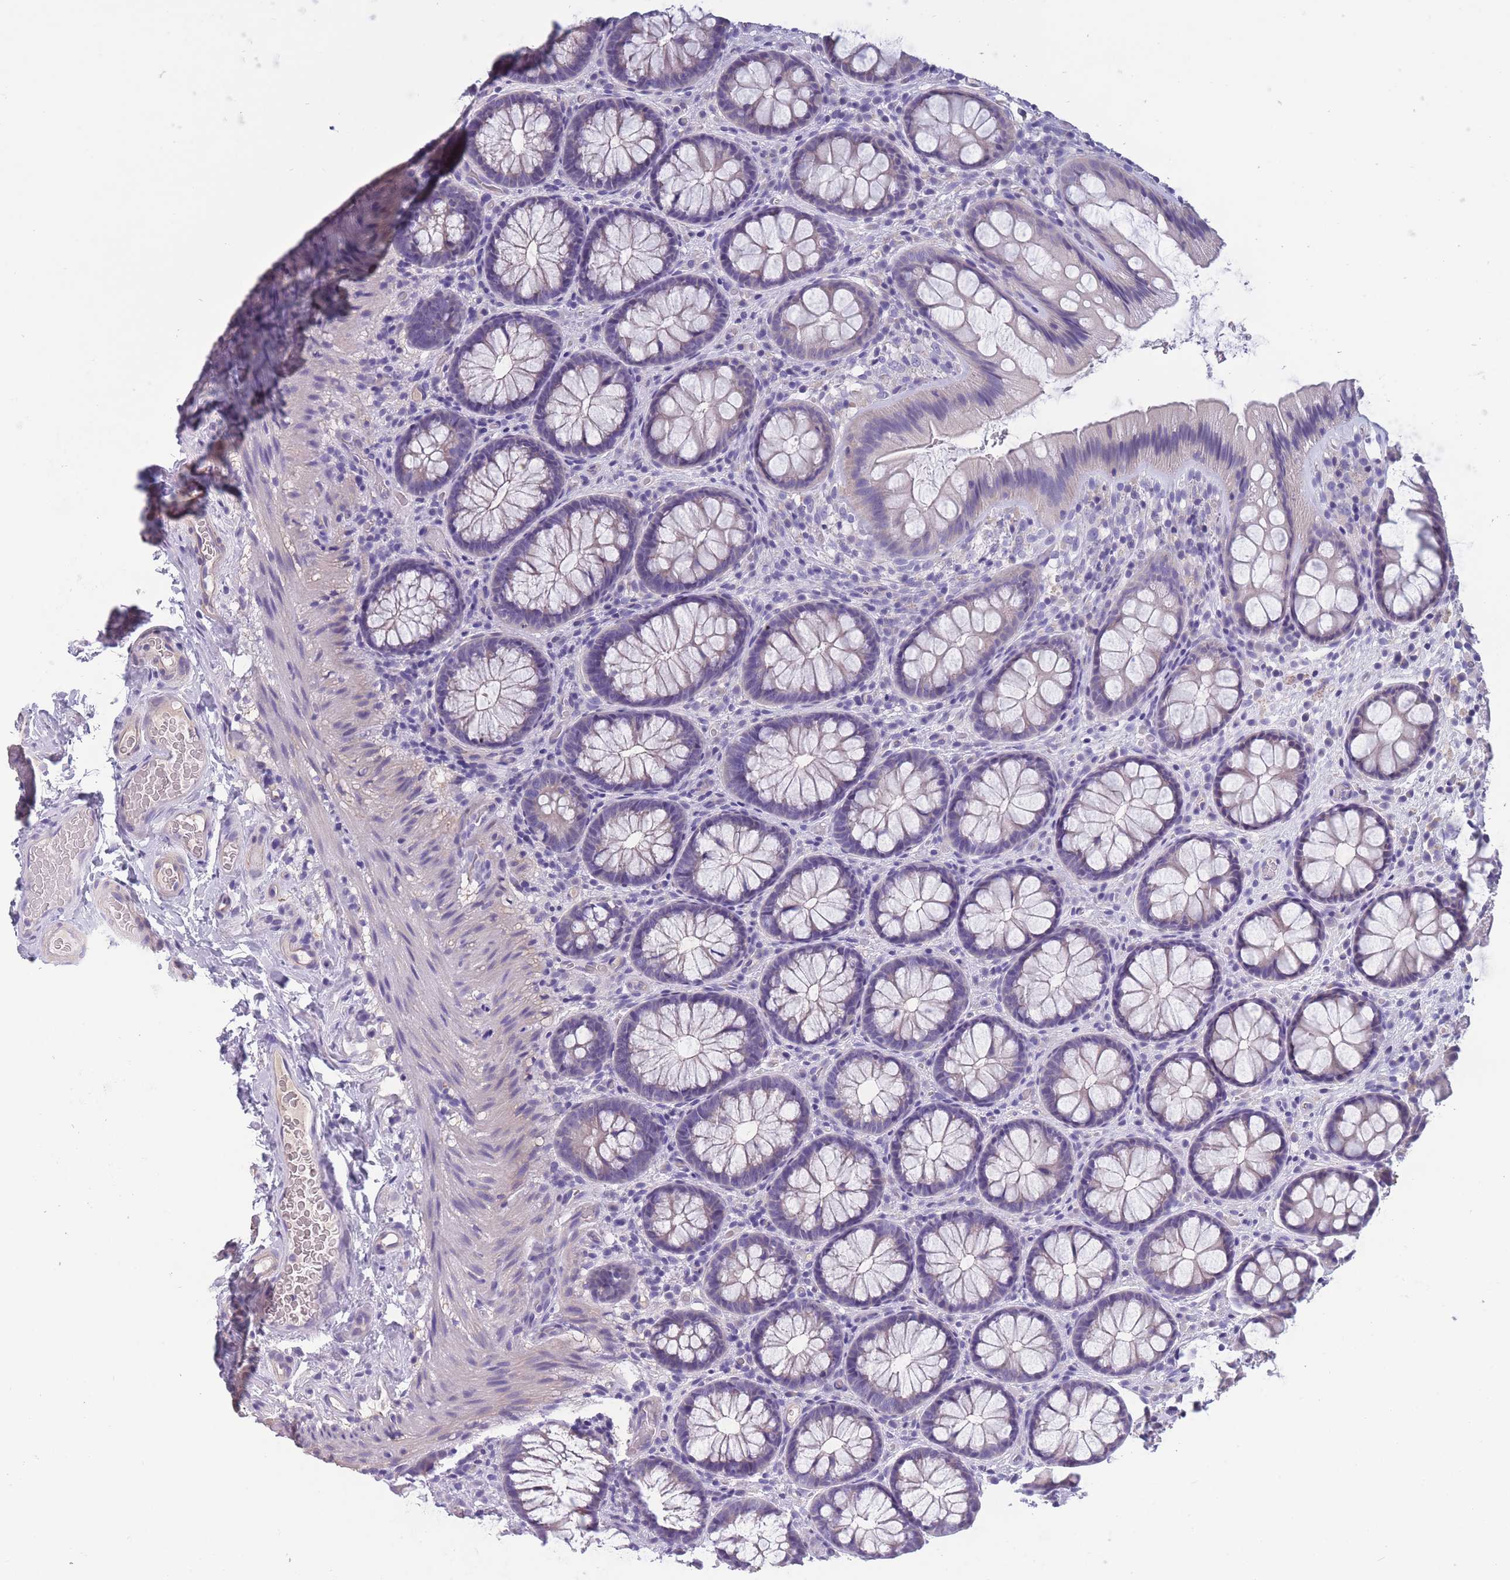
{"staining": {"intensity": "negative", "quantity": "none", "location": "none"}, "tissue": "colon", "cell_type": "Endothelial cells", "image_type": "normal", "snomed": [{"axis": "morphology", "description": "Normal tissue, NOS"}, {"axis": "topography", "description": "Colon"}], "caption": "The IHC photomicrograph has no significant positivity in endothelial cells of colon.", "gene": "OR4C5", "patient": {"sex": "male", "age": 46}}